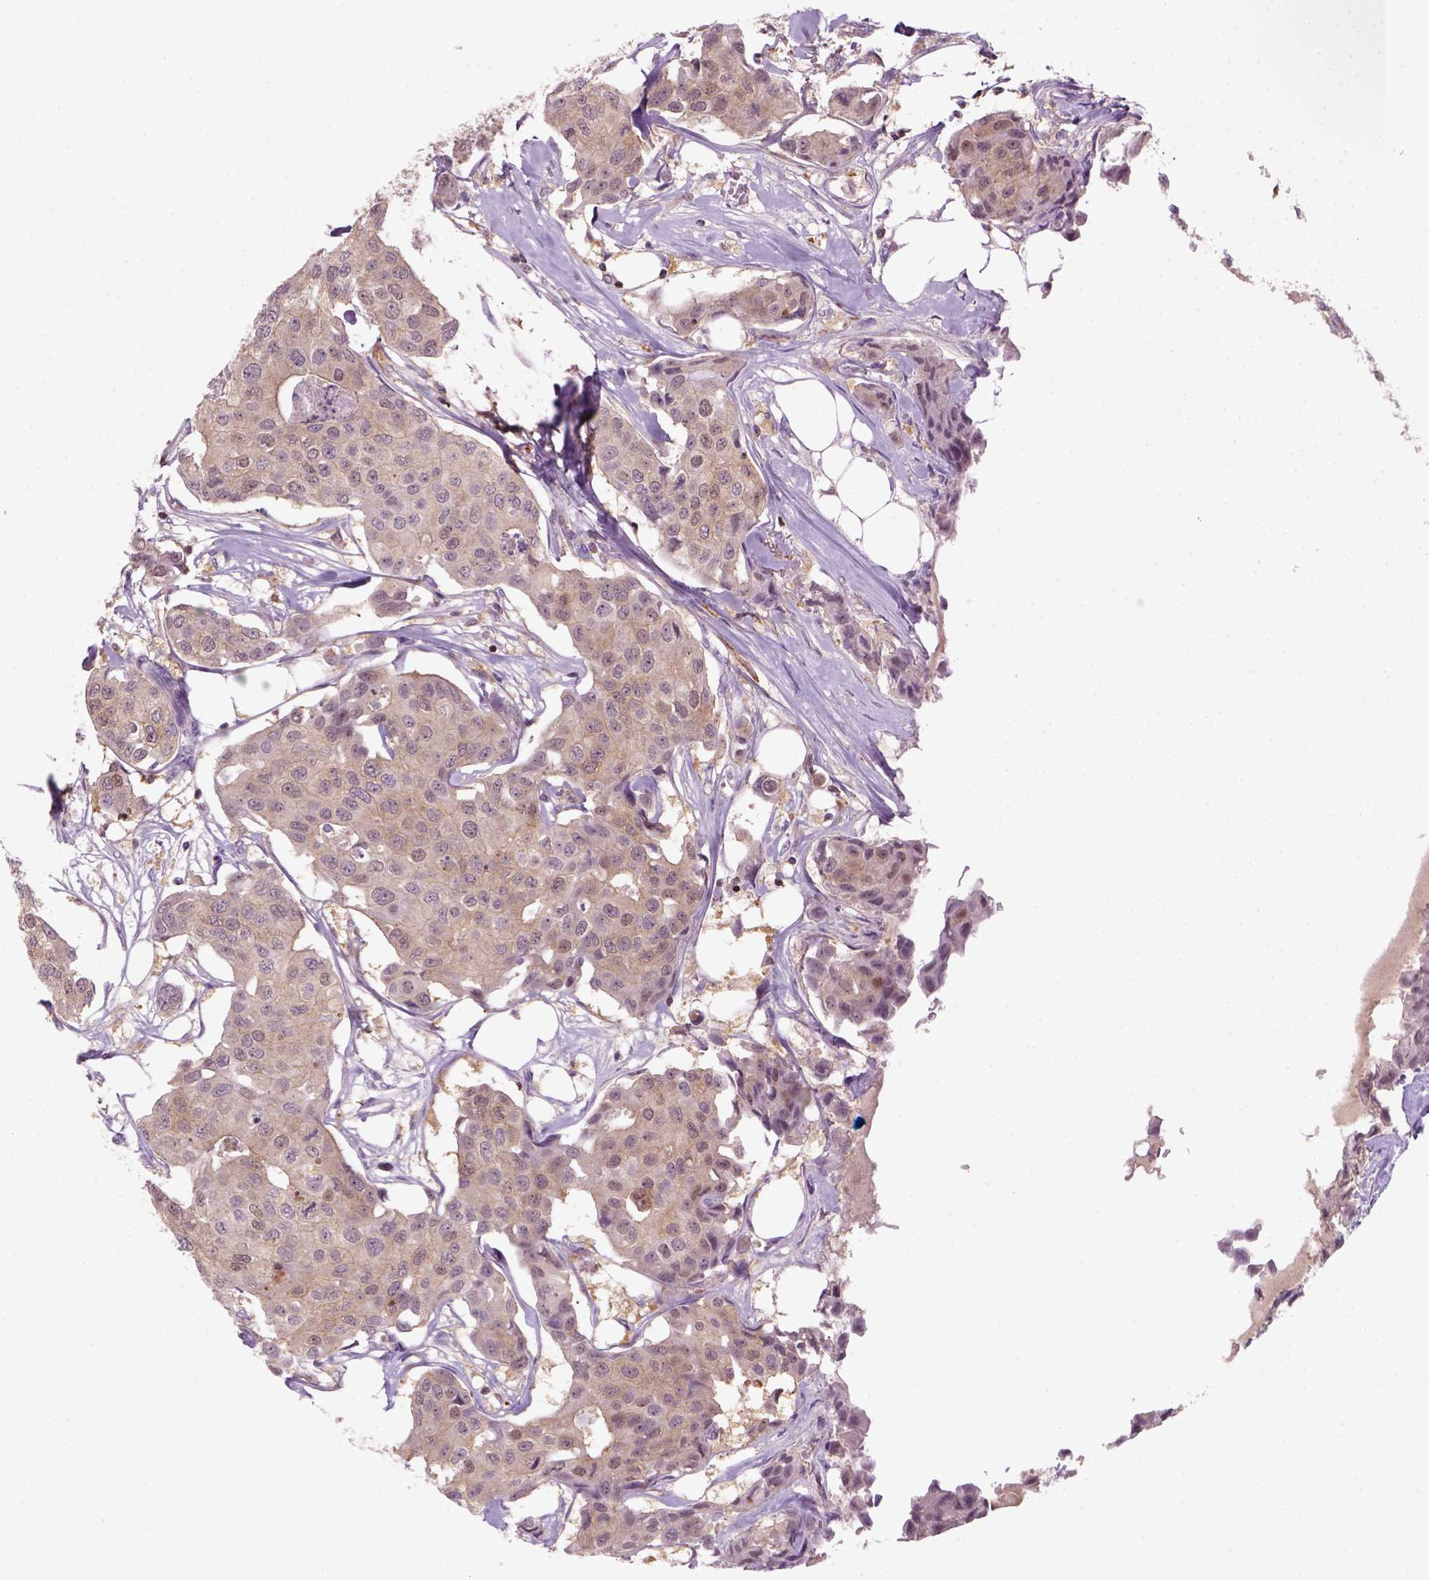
{"staining": {"intensity": "weak", "quantity": ">75%", "location": "cytoplasmic/membranous"}, "tissue": "breast cancer", "cell_type": "Tumor cells", "image_type": "cancer", "snomed": [{"axis": "morphology", "description": "Duct carcinoma"}, {"axis": "topography", "description": "Breast"}, {"axis": "topography", "description": "Lymph node"}], "caption": "Immunohistochemistry (IHC) image of human invasive ductal carcinoma (breast) stained for a protein (brown), which reveals low levels of weak cytoplasmic/membranous staining in about >75% of tumor cells.", "gene": "GOT1", "patient": {"sex": "female", "age": 80}}